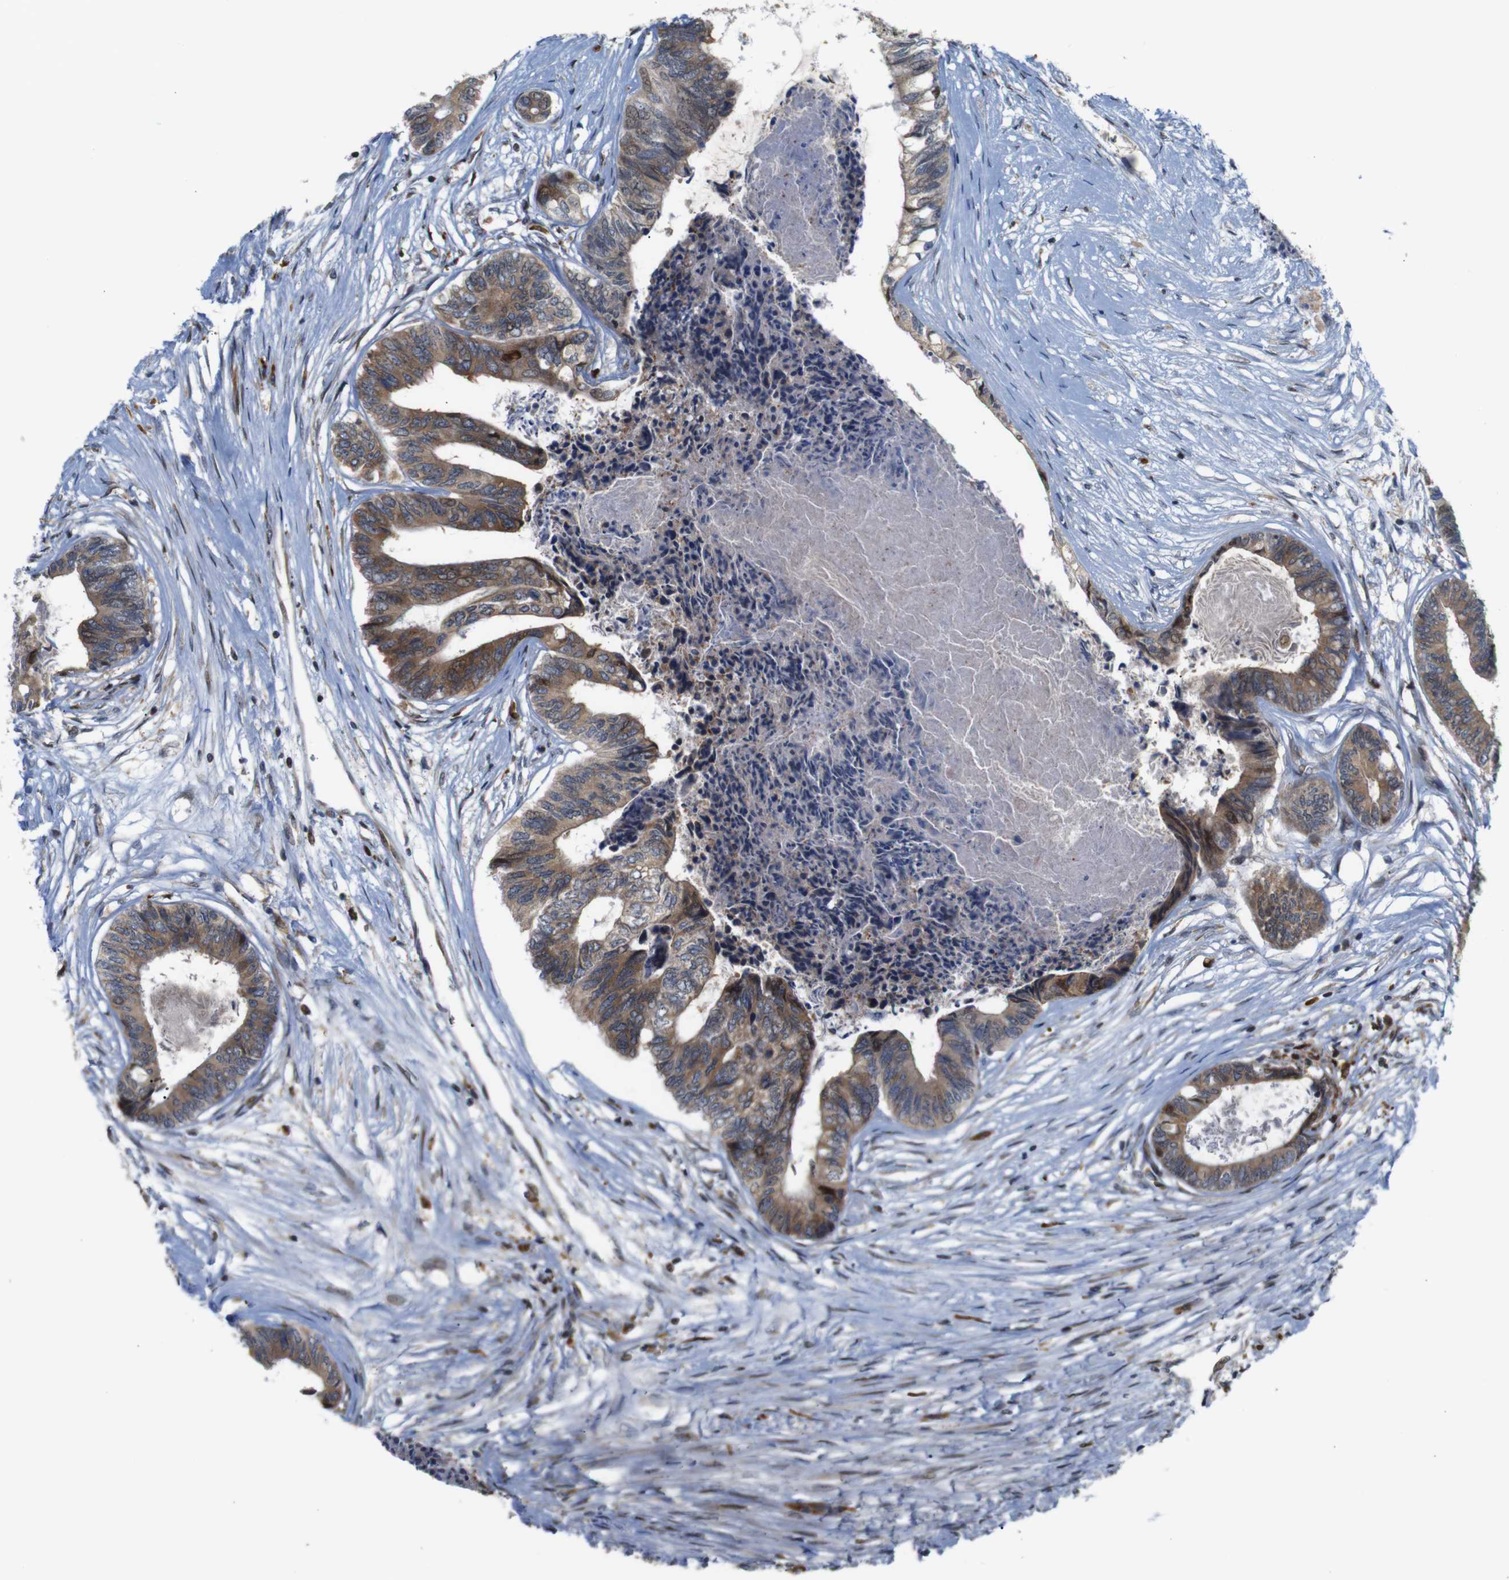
{"staining": {"intensity": "moderate", "quantity": ">75%", "location": "cytoplasmic/membranous"}, "tissue": "colorectal cancer", "cell_type": "Tumor cells", "image_type": "cancer", "snomed": [{"axis": "morphology", "description": "Adenocarcinoma, NOS"}, {"axis": "topography", "description": "Rectum"}], "caption": "Moderate cytoplasmic/membranous staining is appreciated in approximately >75% of tumor cells in adenocarcinoma (colorectal). (DAB IHC, brown staining for protein, blue staining for nuclei).", "gene": "PTPN1", "patient": {"sex": "male", "age": 63}}